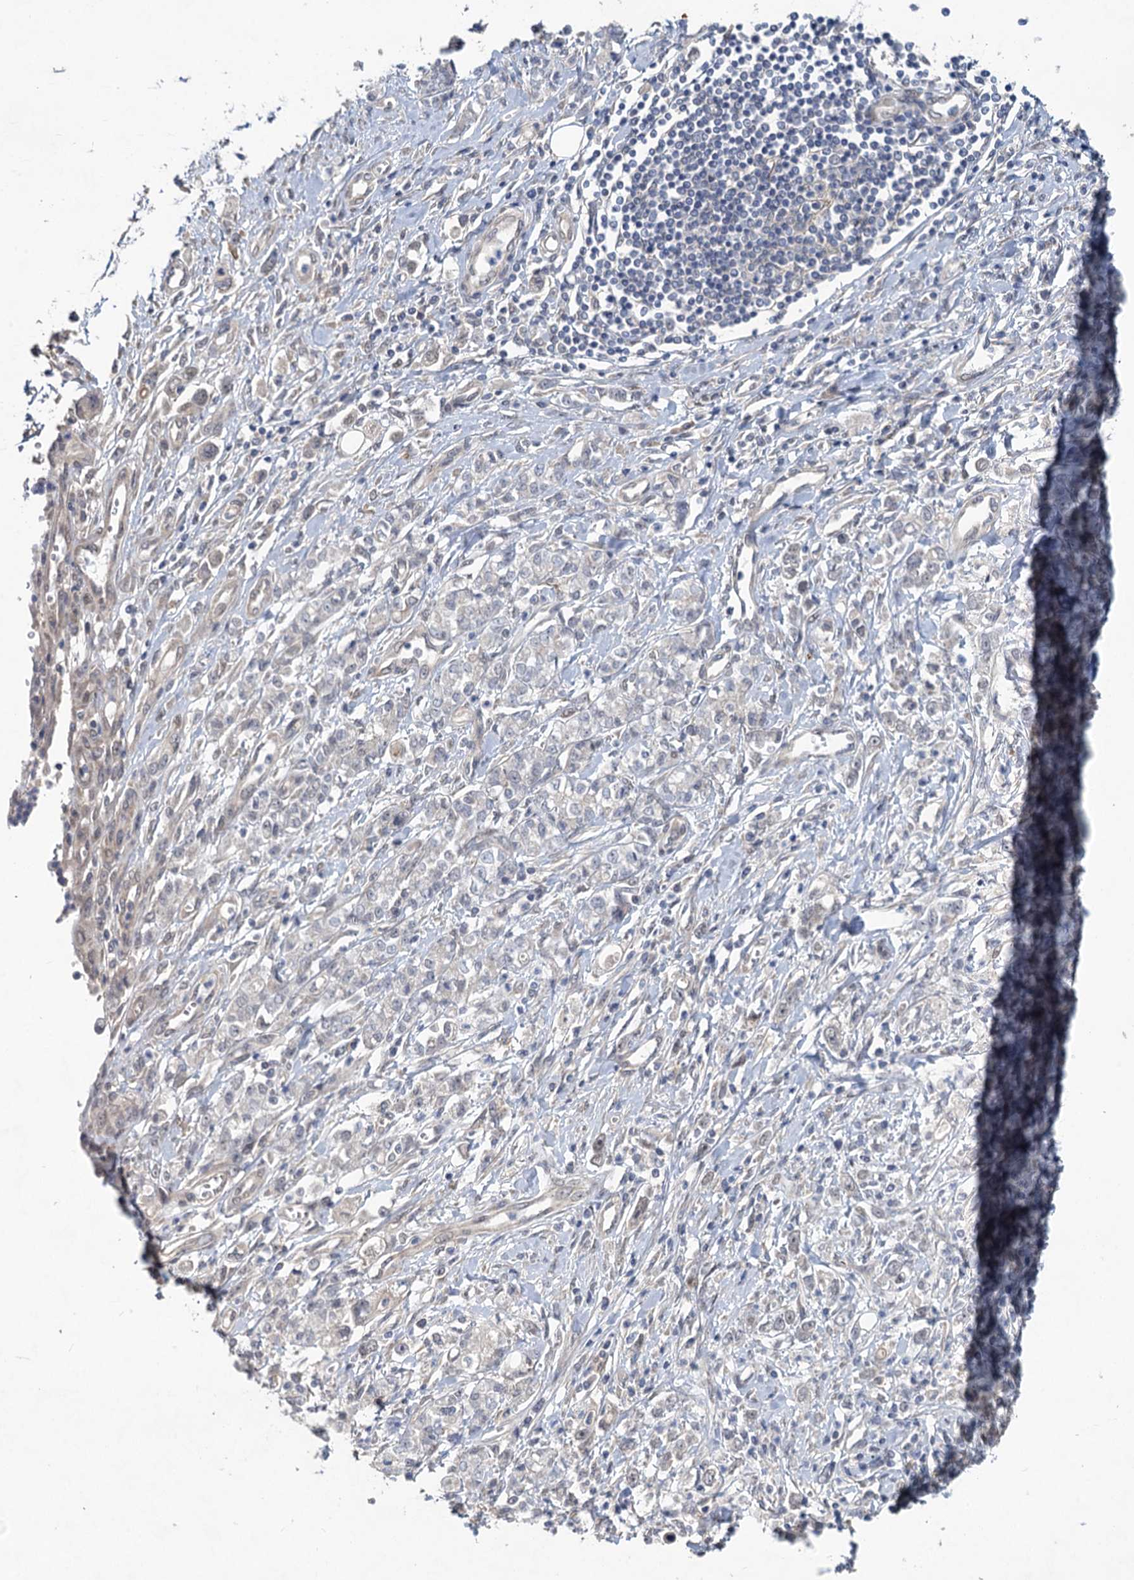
{"staining": {"intensity": "negative", "quantity": "none", "location": "none"}, "tissue": "stomach cancer", "cell_type": "Tumor cells", "image_type": "cancer", "snomed": [{"axis": "morphology", "description": "Adenocarcinoma, NOS"}, {"axis": "topography", "description": "Stomach"}], "caption": "DAB (3,3'-diaminobenzidine) immunohistochemical staining of human adenocarcinoma (stomach) exhibits no significant staining in tumor cells. The staining was performed using DAB to visualize the protein expression in brown, while the nuclei were stained in blue with hematoxylin (Magnification: 20x).", "gene": "NUDT22", "patient": {"sex": "female", "age": 76}}